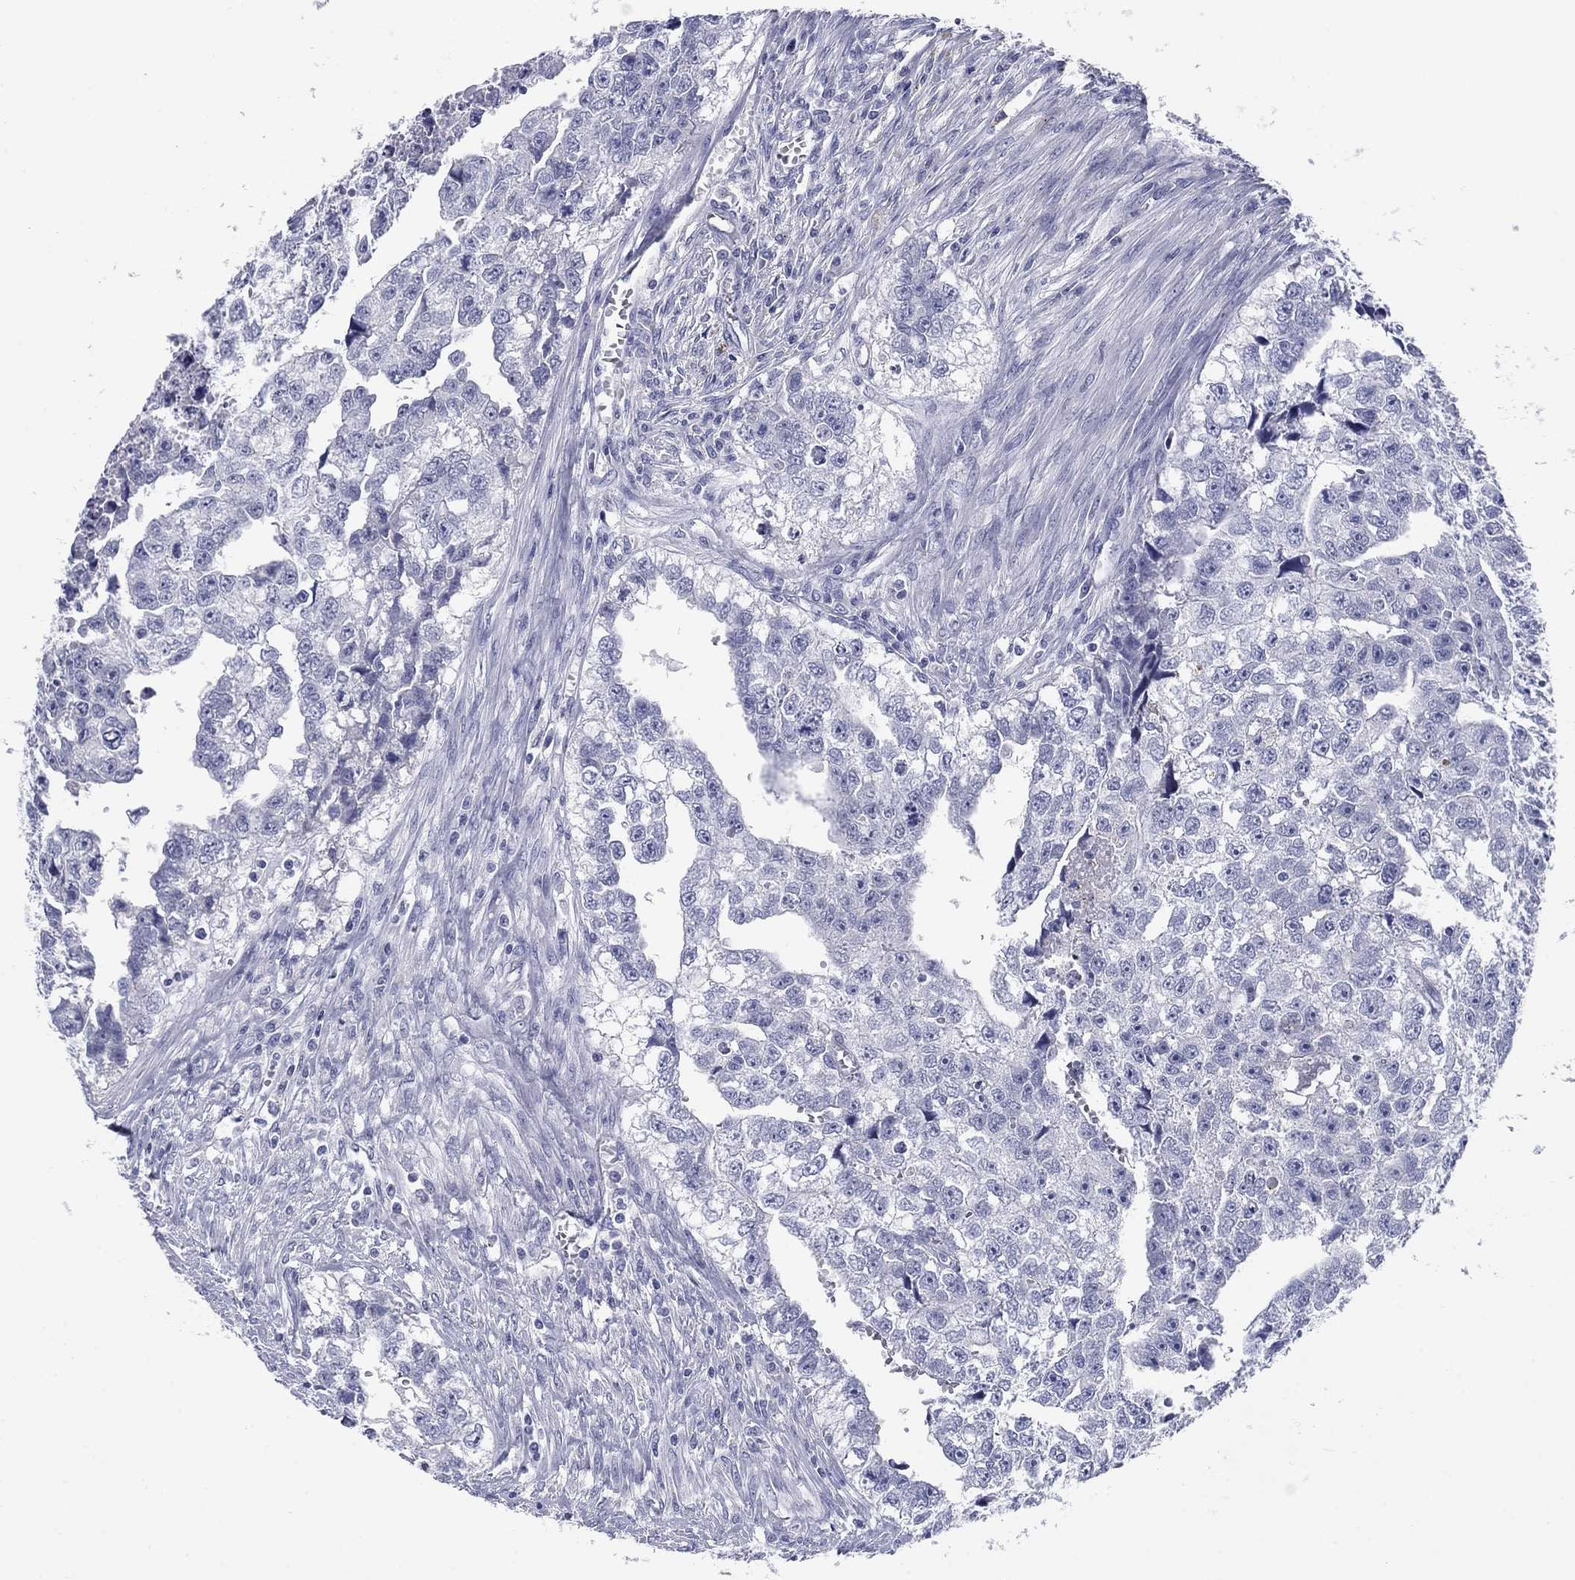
{"staining": {"intensity": "negative", "quantity": "none", "location": "none"}, "tissue": "testis cancer", "cell_type": "Tumor cells", "image_type": "cancer", "snomed": [{"axis": "morphology", "description": "Carcinoma, Embryonal, NOS"}, {"axis": "morphology", "description": "Teratoma, malignant, NOS"}, {"axis": "topography", "description": "Testis"}], "caption": "DAB immunohistochemical staining of testis teratoma (malignant) shows no significant staining in tumor cells. The staining was performed using DAB to visualize the protein expression in brown, while the nuclei were stained in blue with hematoxylin (Magnification: 20x).", "gene": "KCNH1", "patient": {"sex": "male", "age": 44}}